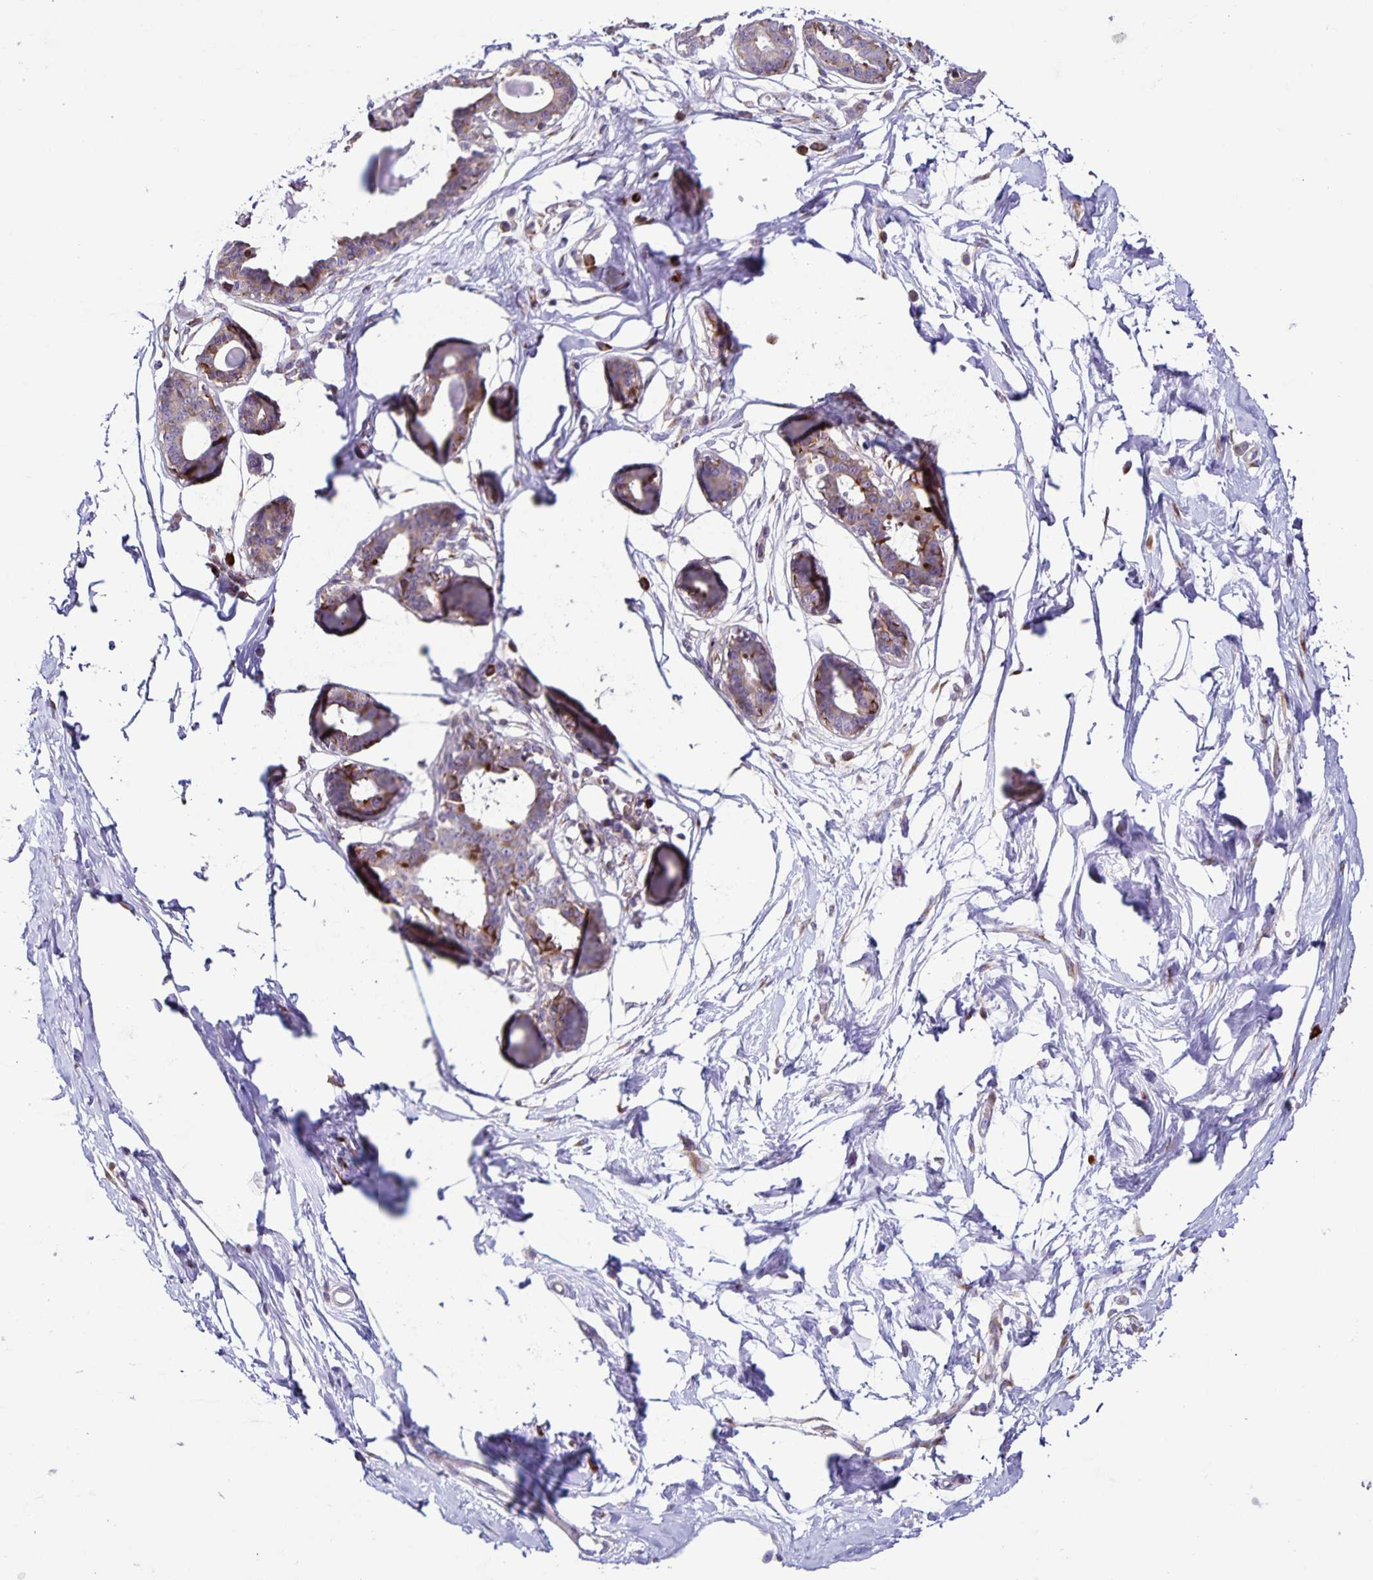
{"staining": {"intensity": "negative", "quantity": "none", "location": "none"}, "tissue": "breast", "cell_type": "Adipocytes", "image_type": "normal", "snomed": [{"axis": "morphology", "description": "Normal tissue, NOS"}, {"axis": "topography", "description": "Breast"}], "caption": "Human breast stained for a protein using immunohistochemistry (IHC) reveals no staining in adipocytes.", "gene": "OSBPL5", "patient": {"sex": "female", "age": 45}}